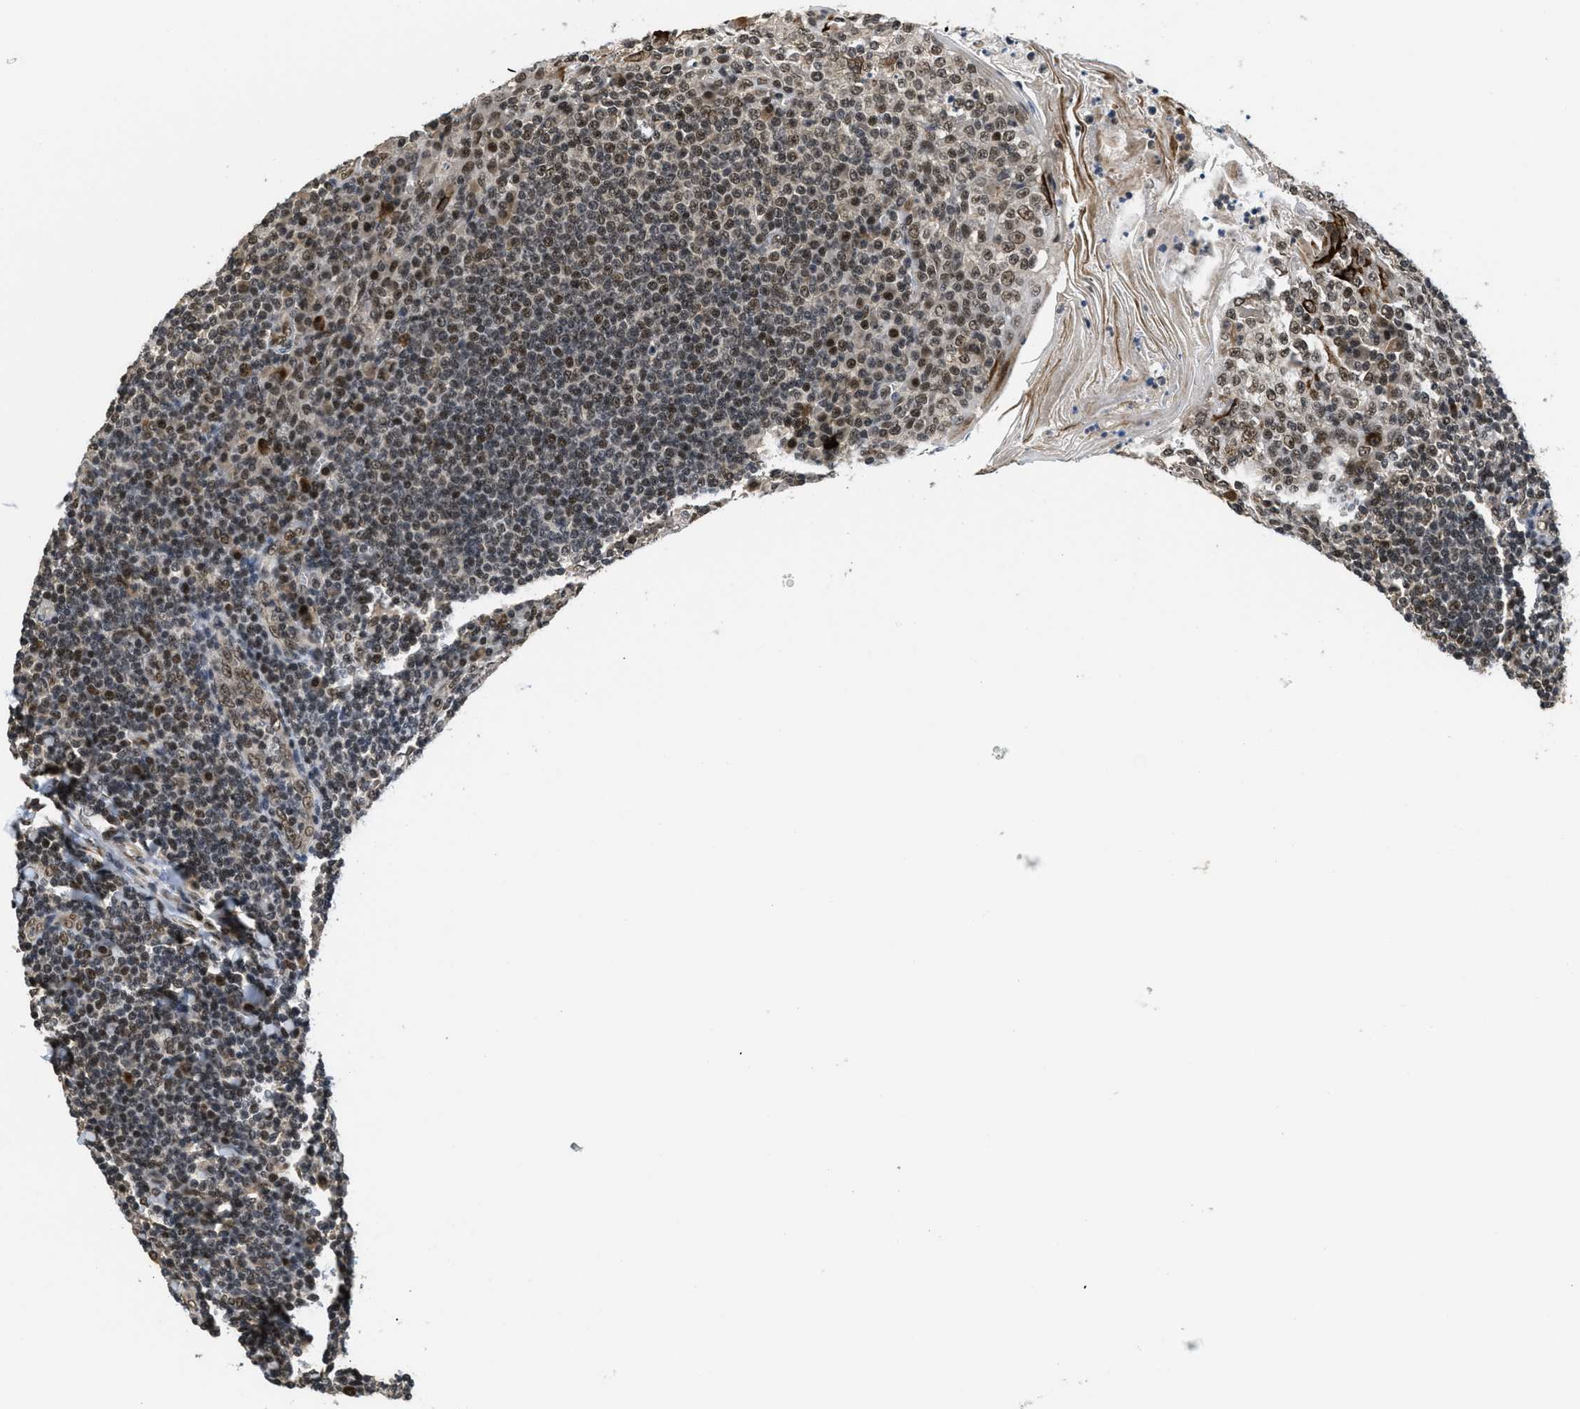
{"staining": {"intensity": "moderate", "quantity": ">75%", "location": "nuclear"}, "tissue": "tonsil", "cell_type": "Germinal center cells", "image_type": "normal", "snomed": [{"axis": "morphology", "description": "Normal tissue, NOS"}, {"axis": "topography", "description": "Tonsil"}], "caption": "Immunohistochemistry (IHC) of benign human tonsil displays medium levels of moderate nuclear positivity in about >75% of germinal center cells.", "gene": "CUL4B", "patient": {"sex": "male", "age": 31}}